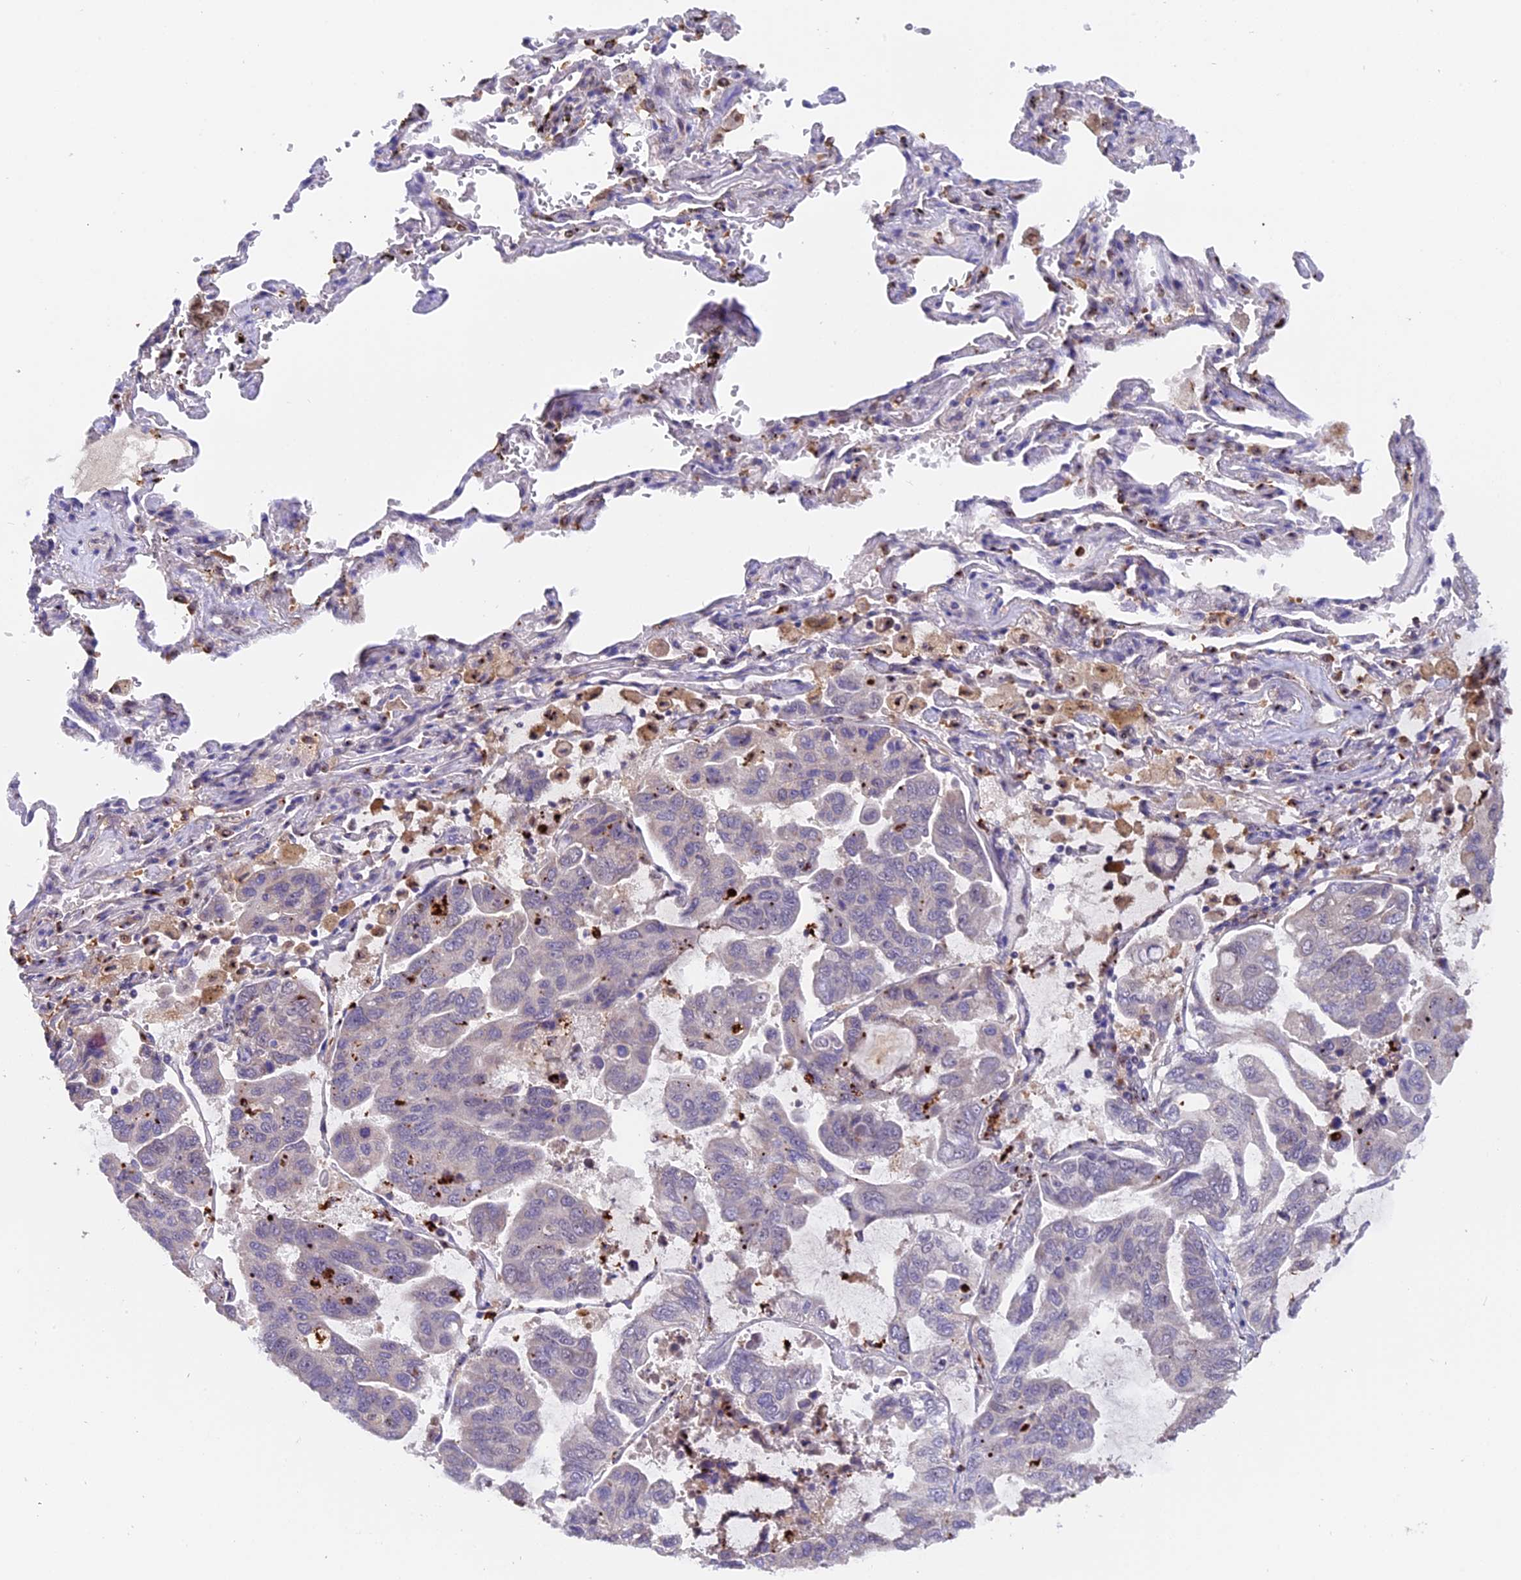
{"staining": {"intensity": "negative", "quantity": "none", "location": "none"}, "tissue": "lung cancer", "cell_type": "Tumor cells", "image_type": "cancer", "snomed": [{"axis": "morphology", "description": "Adenocarcinoma, NOS"}, {"axis": "topography", "description": "Lung"}], "caption": "A high-resolution photomicrograph shows immunohistochemistry (IHC) staining of lung adenocarcinoma, which shows no significant positivity in tumor cells.", "gene": "FAM118B", "patient": {"sex": "male", "age": 64}}